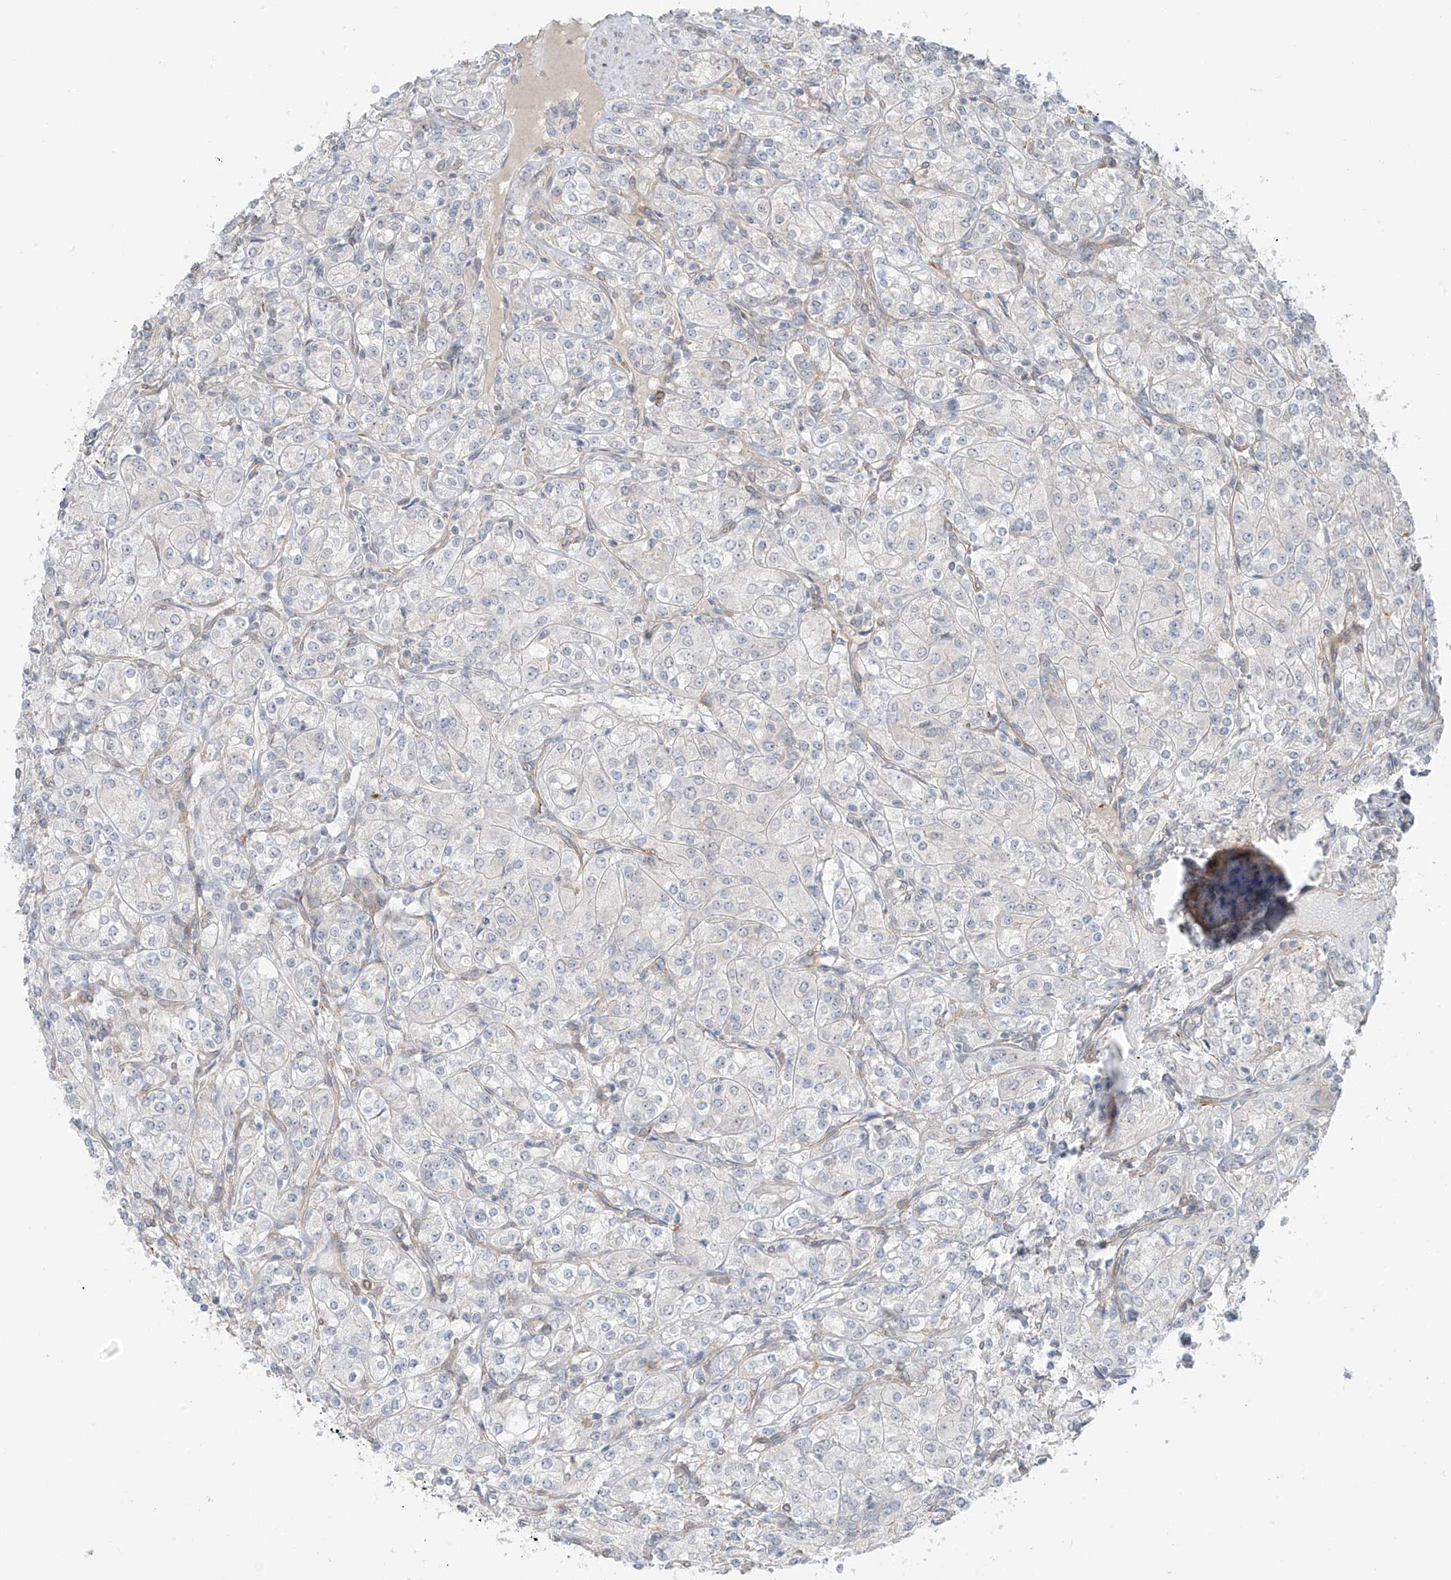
{"staining": {"intensity": "negative", "quantity": "none", "location": "none"}, "tissue": "renal cancer", "cell_type": "Tumor cells", "image_type": "cancer", "snomed": [{"axis": "morphology", "description": "Adenocarcinoma, NOS"}, {"axis": "topography", "description": "Kidney"}], "caption": "Immunohistochemistry (IHC) photomicrograph of renal adenocarcinoma stained for a protein (brown), which shows no staining in tumor cells. (Immunohistochemistry (IHC), brightfield microscopy, high magnification).", "gene": "HS6ST2", "patient": {"sex": "male", "age": 77}}